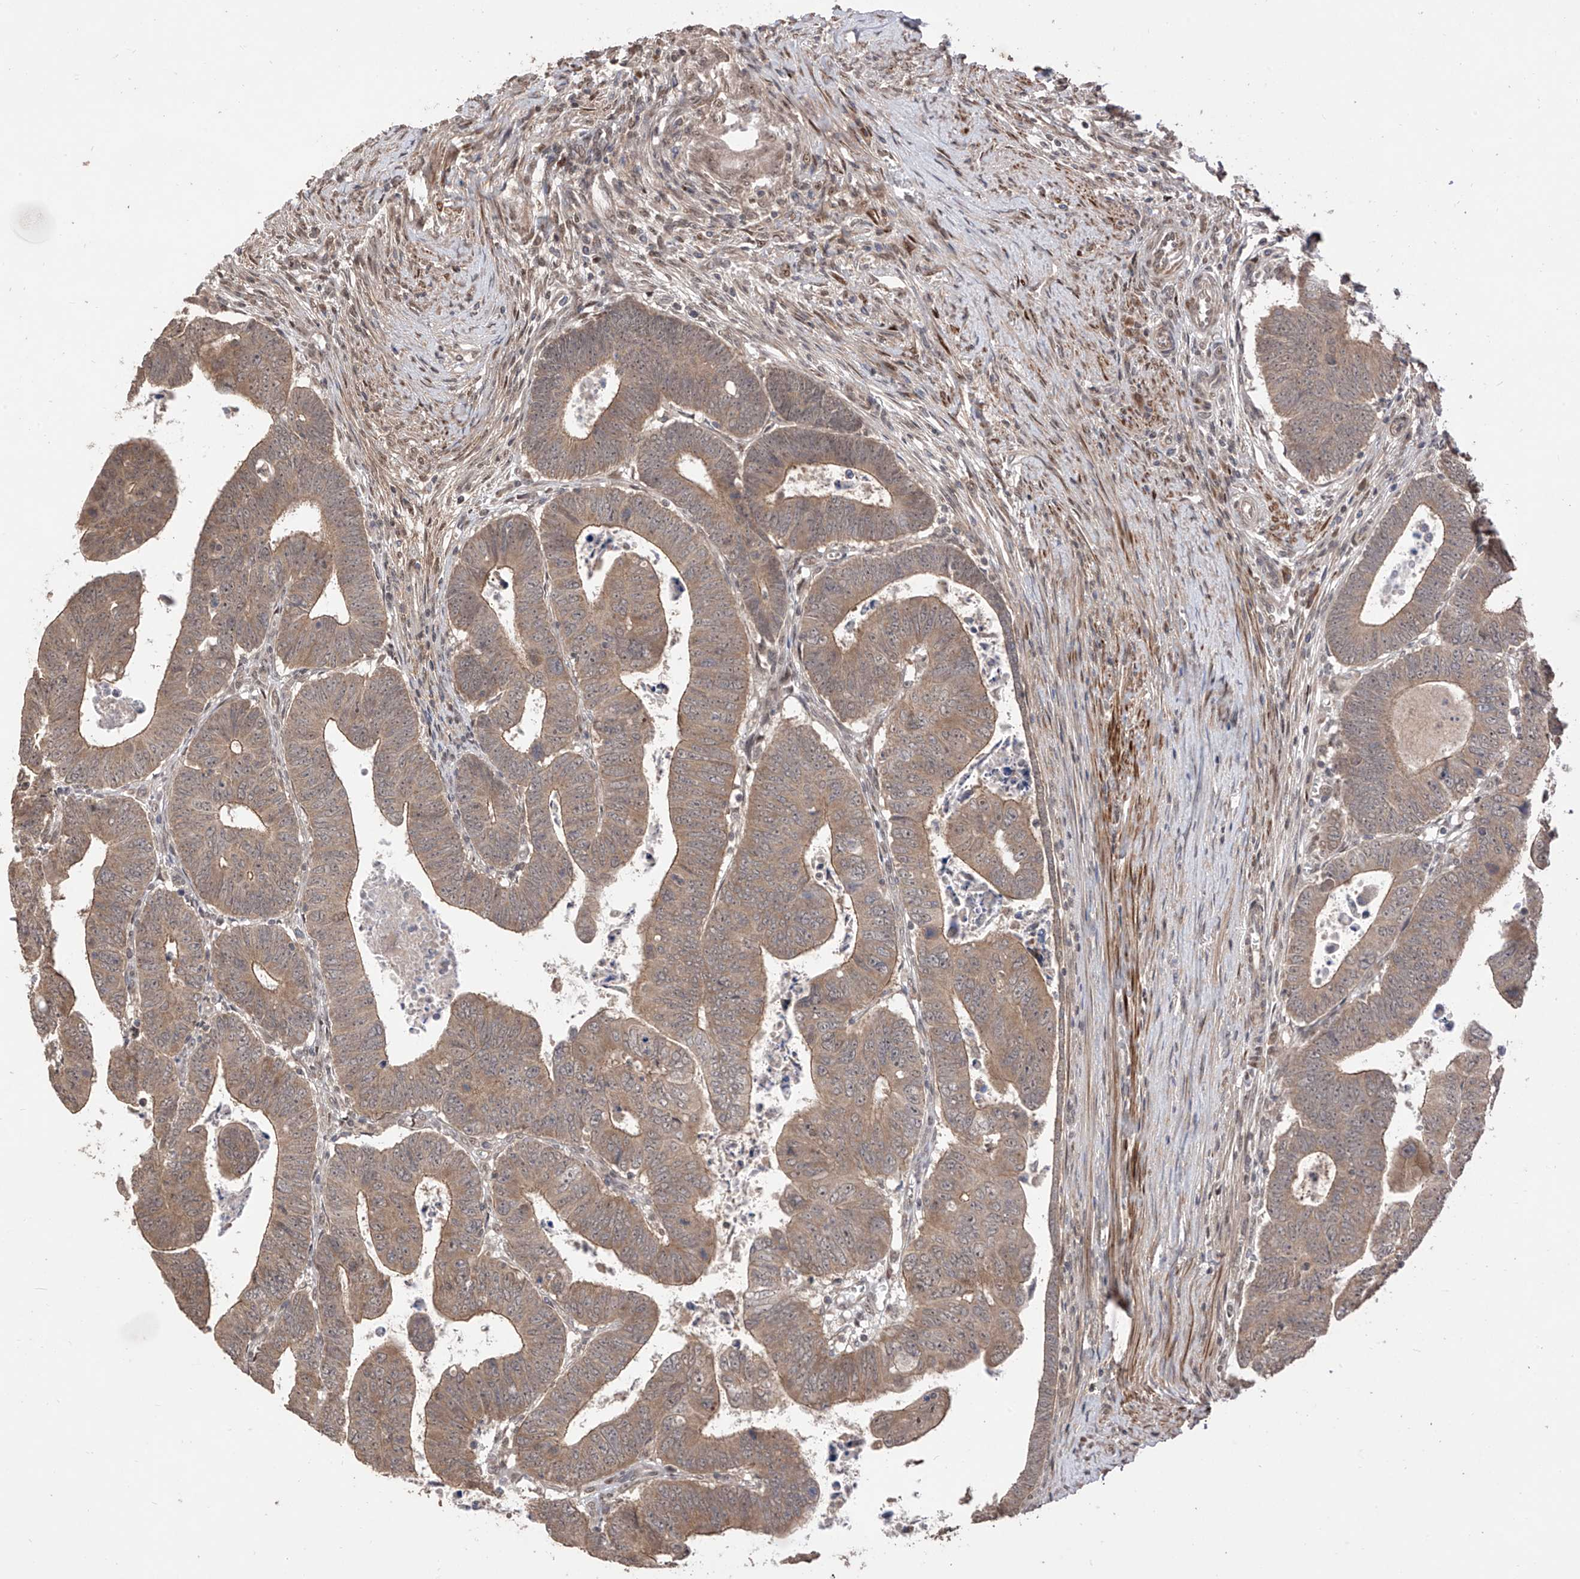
{"staining": {"intensity": "moderate", "quantity": ">75%", "location": "cytoplasmic/membranous"}, "tissue": "colorectal cancer", "cell_type": "Tumor cells", "image_type": "cancer", "snomed": [{"axis": "morphology", "description": "Normal tissue, NOS"}, {"axis": "morphology", "description": "Adenocarcinoma, NOS"}, {"axis": "topography", "description": "Rectum"}], "caption": "This micrograph shows colorectal cancer (adenocarcinoma) stained with immunohistochemistry (IHC) to label a protein in brown. The cytoplasmic/membranous of tumor cells show moderate positivity for the protein. Nuclei are counter-stained blue.", "gene": "LATS1", "patient": {"sex": "female", "age": 65}}